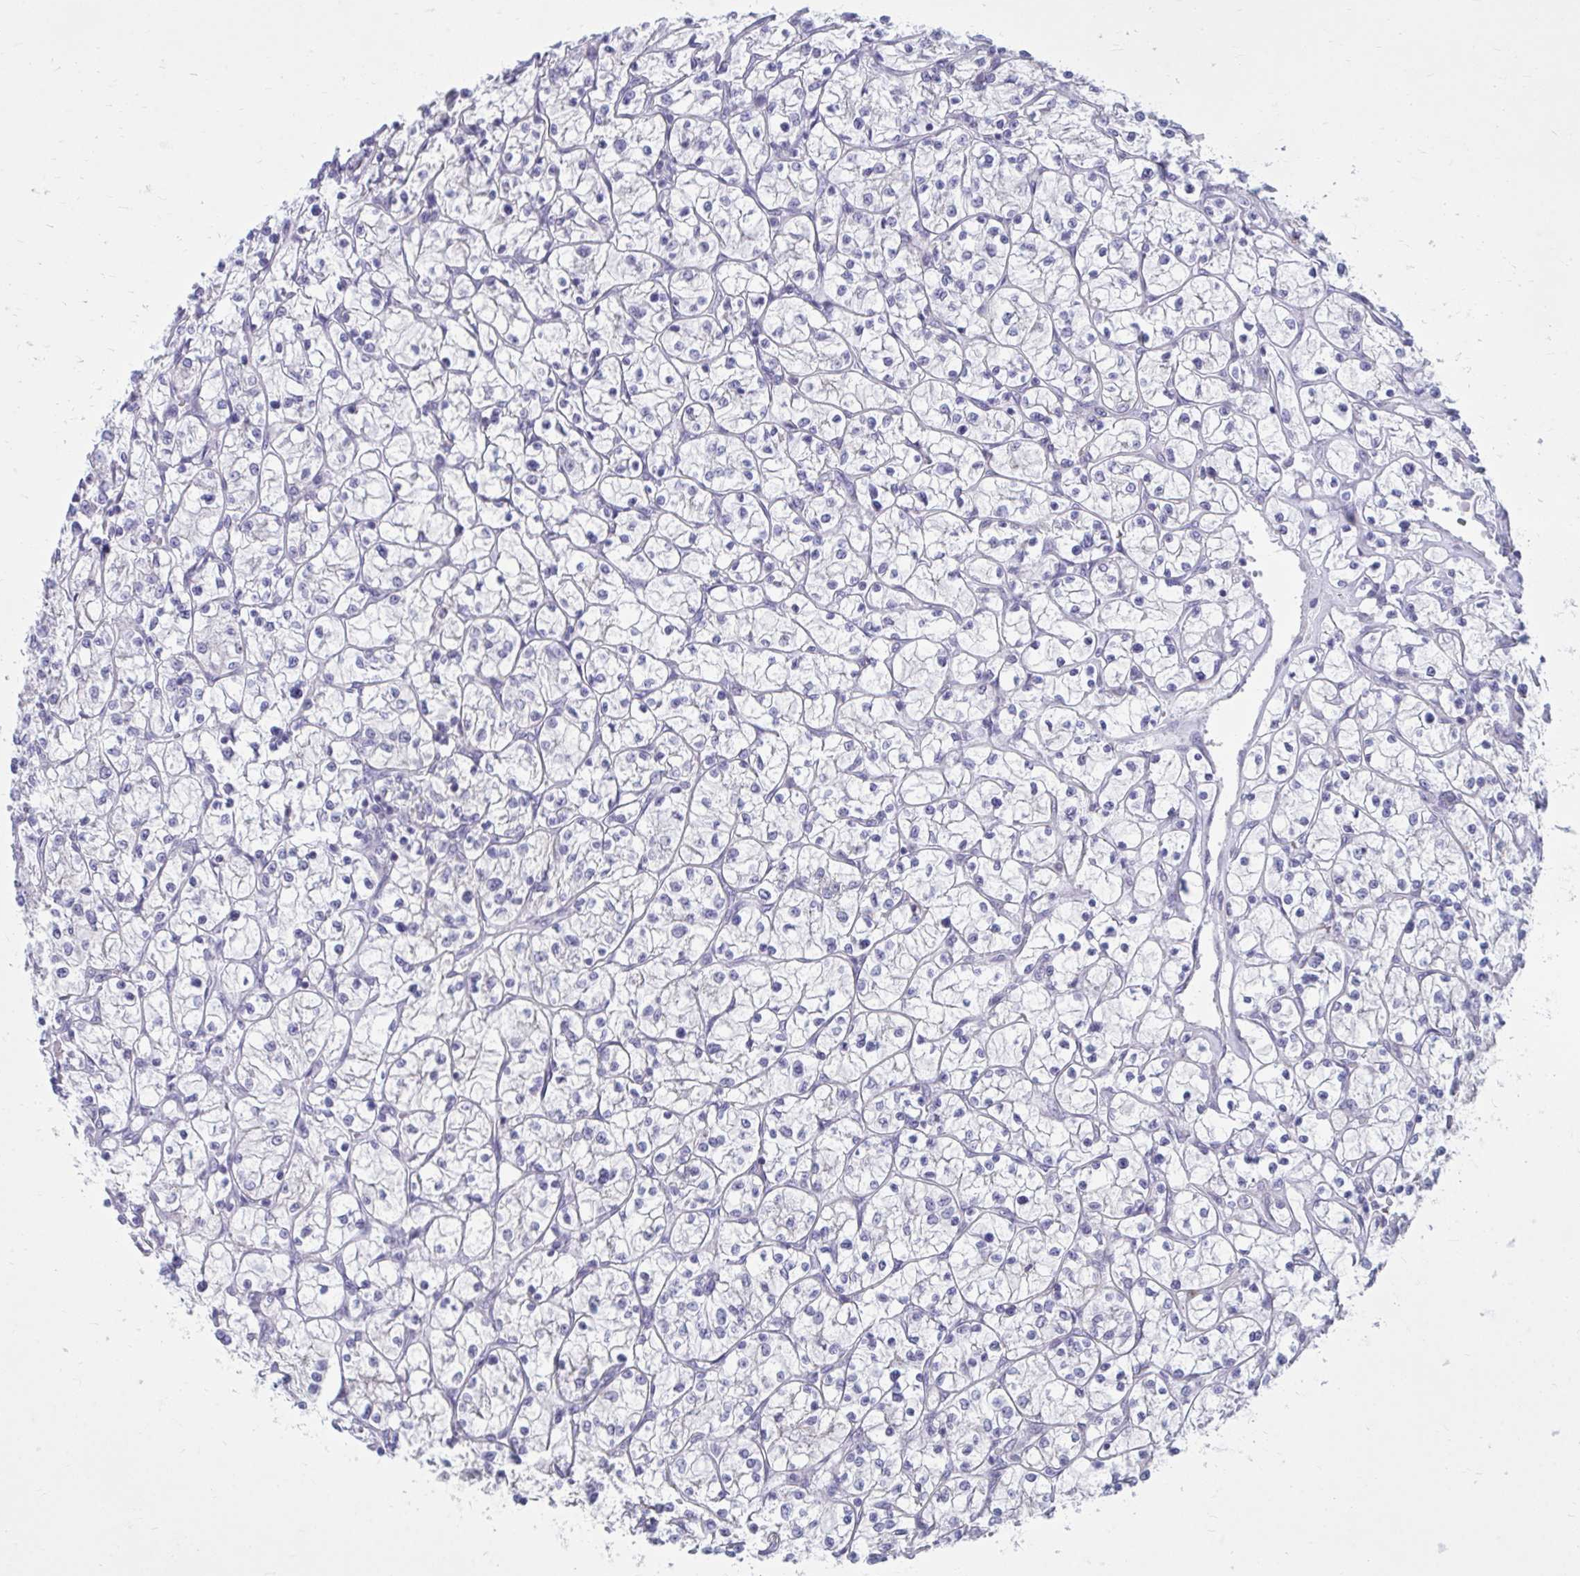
{"staining": {"intensity": "negative", "quantity": "none", "location": "none"}, "tissue": "renal cancer", "cell_type": "Tumor cells", "image_type": "cancer", "snomed": [{"axis": "morphology", "description": "Adenocarcinoma, NOS"}, {"axis": "topography", "description": "Kidney"}], "caption": "A high-resolution photomicrograph shows IHC staining of renal cancer, which demonstrates no significant staining in tumor cells.", "gene": "PROSER1", "patient": {"sex": "female", "age": 64}}